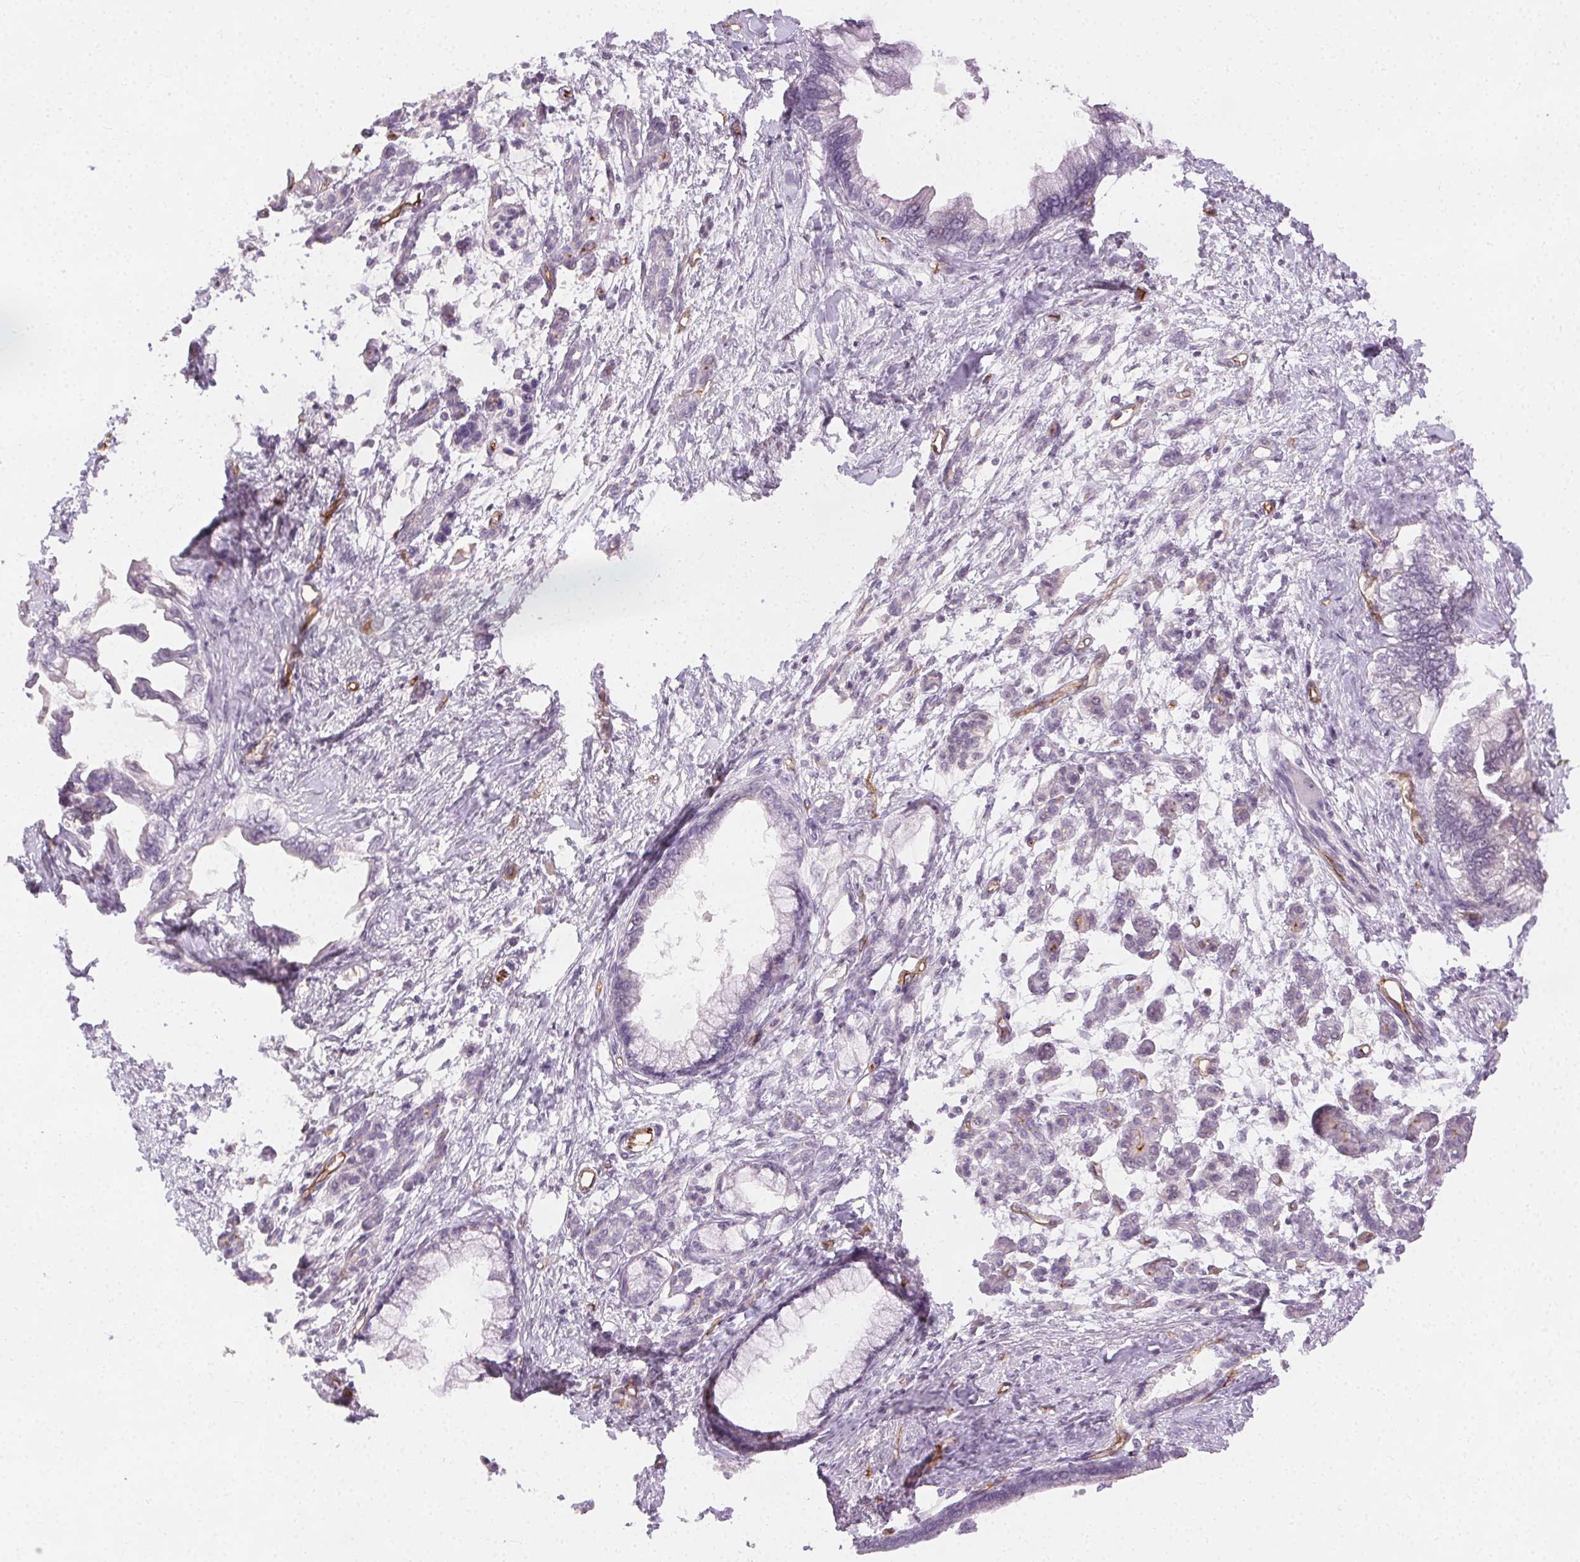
{"staining": {"intensity": "negative", "quantity": "none", "location": "none"}, "tissue": "pancreatic cancer", "cell_type": "Tumor cells", "image_type": "cancer", "snomed": [{"axis": "morphology", "description": "Adenocarcinoma, NOS"}, {"axis": "topography", "description": "Pancreas"}], "caption": "Human pancreatic cancer (adenocarcinoma) stained for a protein using immunohistochemistry reveals no positivity in tumor cells.", "gene": "PODXL", "patient": {"sex": "male", "age": 61}}